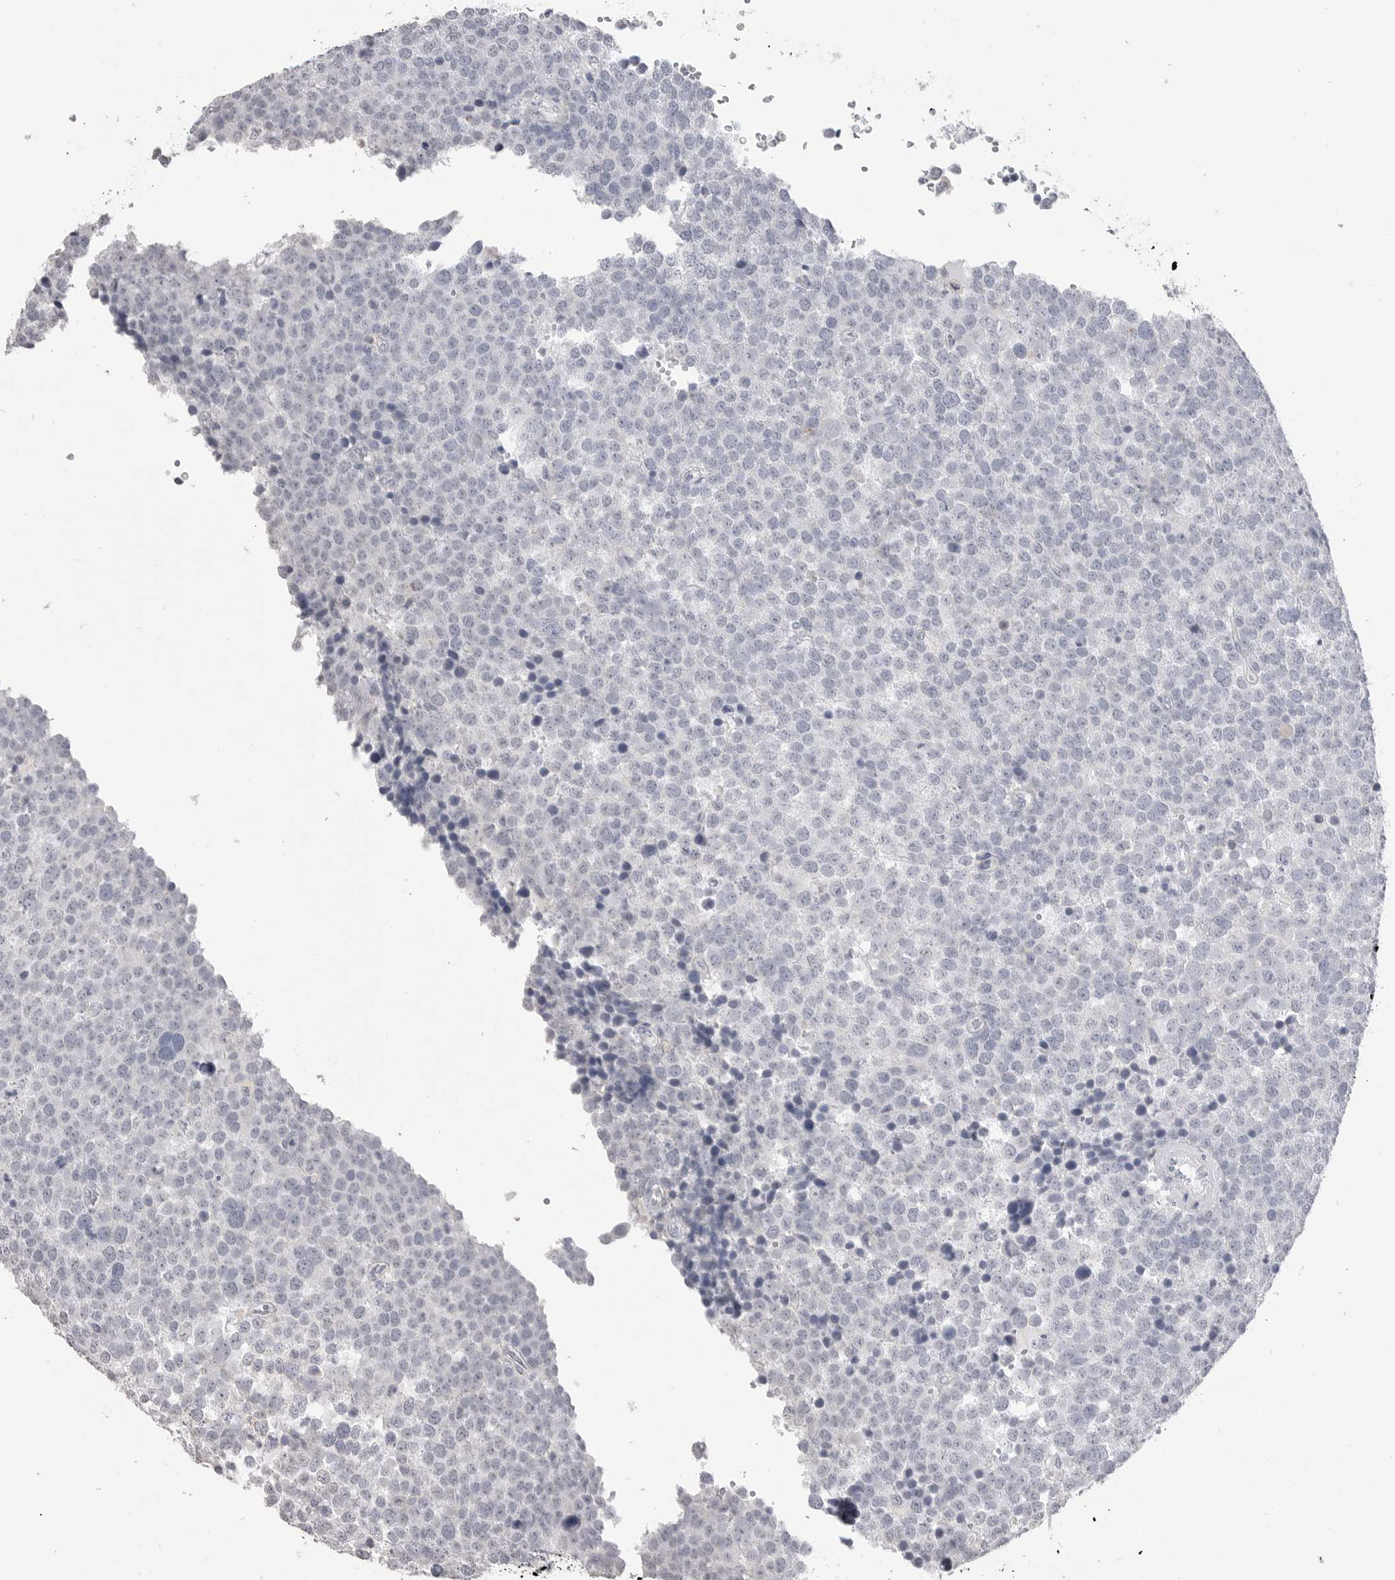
{"staining": {"intensity": "negative", "quantity": "none", "location": "none"}, "tissue": "testis cancer", "cell_type": "Tumor cells", "image_type": "cancer", "snomed": [{"axis": "morphology", "description": "Seminoma, NOS"}, {"axis": "topography", "description": "Testis"}], "caption": "IHC of testis cancer displays no expression in tumor cells.", "gene": "ICAM5", "patient": {"sex": "male", "age": 71}}